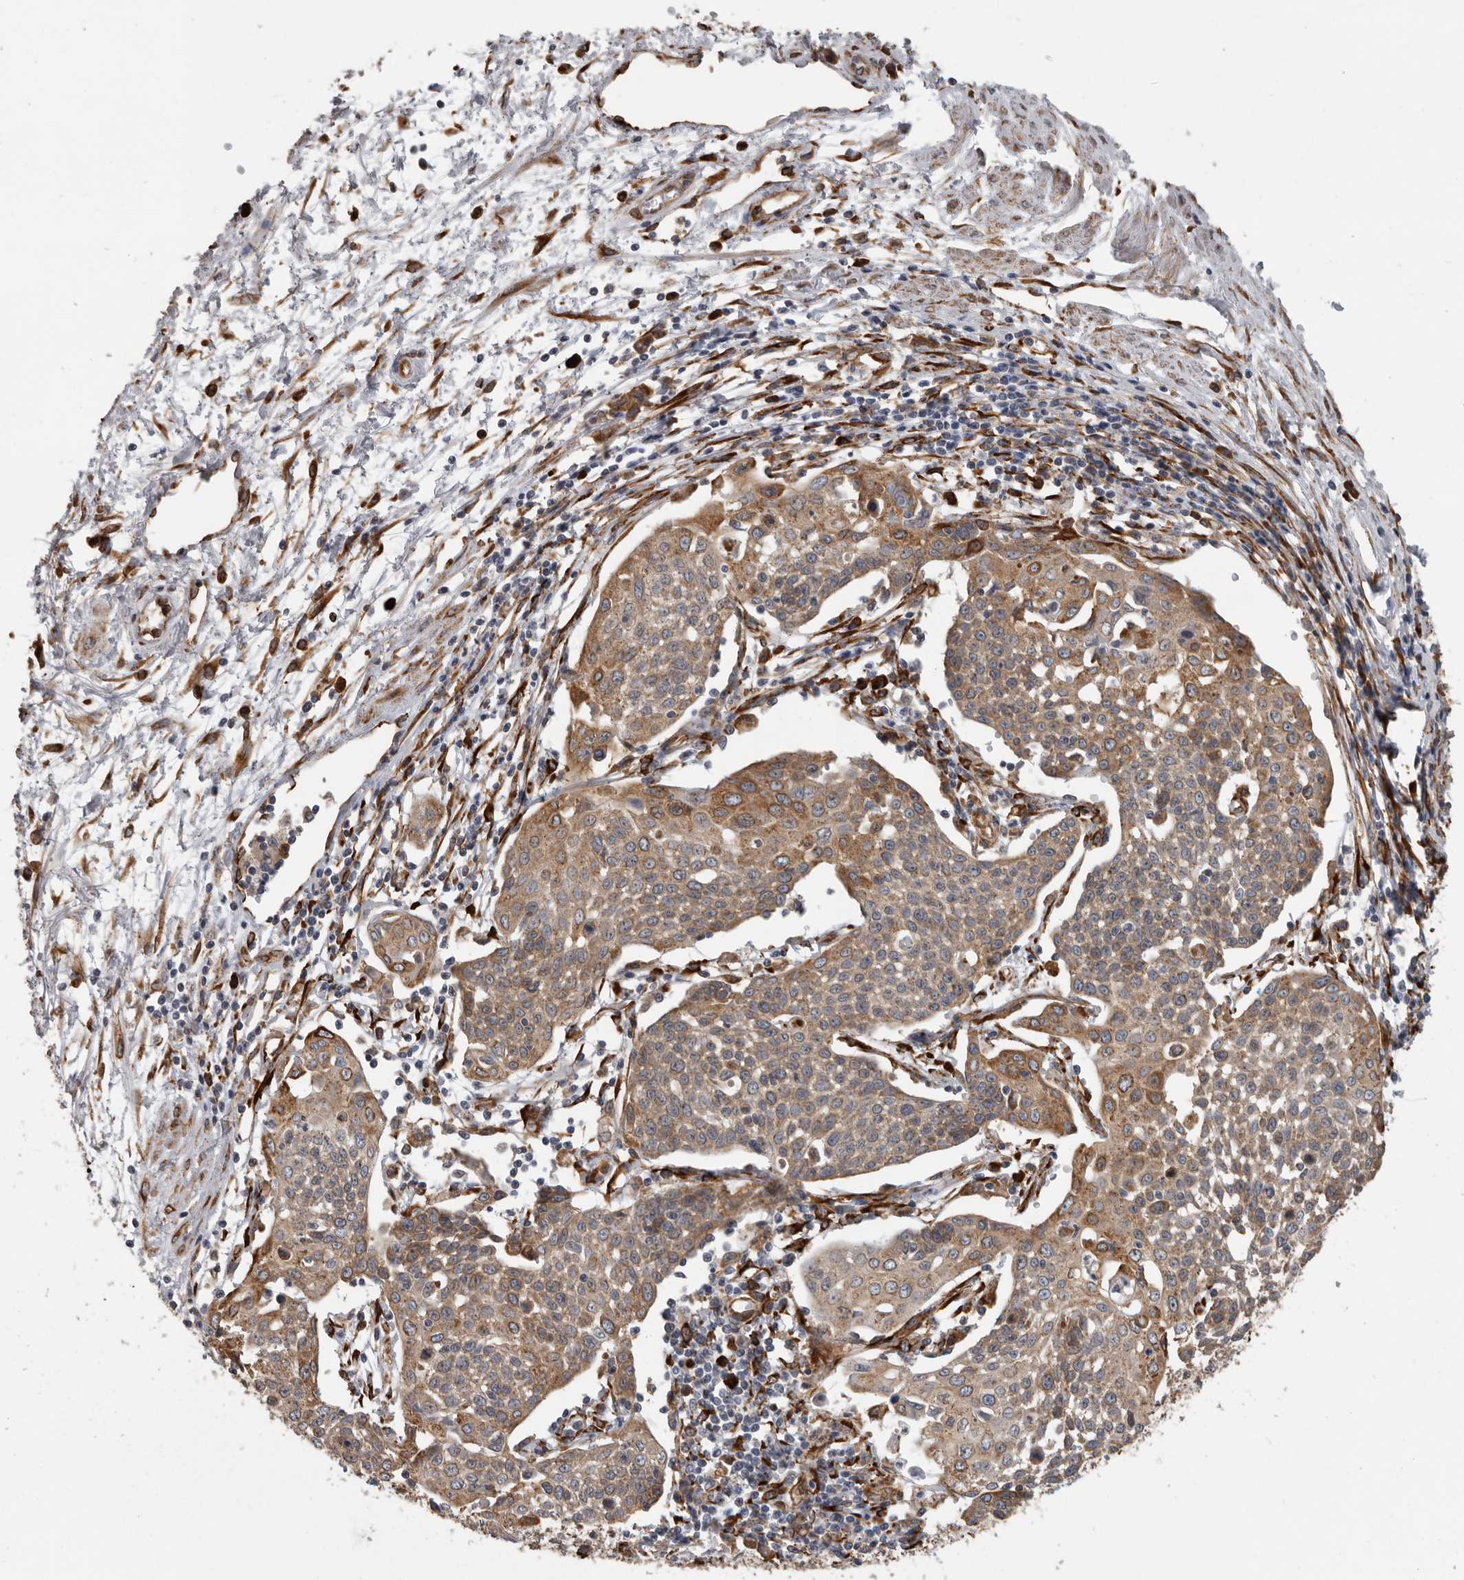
{"staining": {"intensity": "moderate", "quantity": ">75%", "location": "cytoplasmic/membranous"}, "tissue": "cervical cancer", "cell_type": "Tumor cells", "image_type": "cancer", "snomed": [{"axis": "morphology", "description": "Squamous cell carcinoma, NOS"}, {"axis": "topography", "description": "Cervix"}], "caption": "Approximately >75% of tumor cells in human cervical cancer demonstrate moderate cytoplasmic/membranous protein expression as visualized by brown immunohistochemical staining.", "gene": "CEP350", "patient": {"sex": "female", "age": 34}}